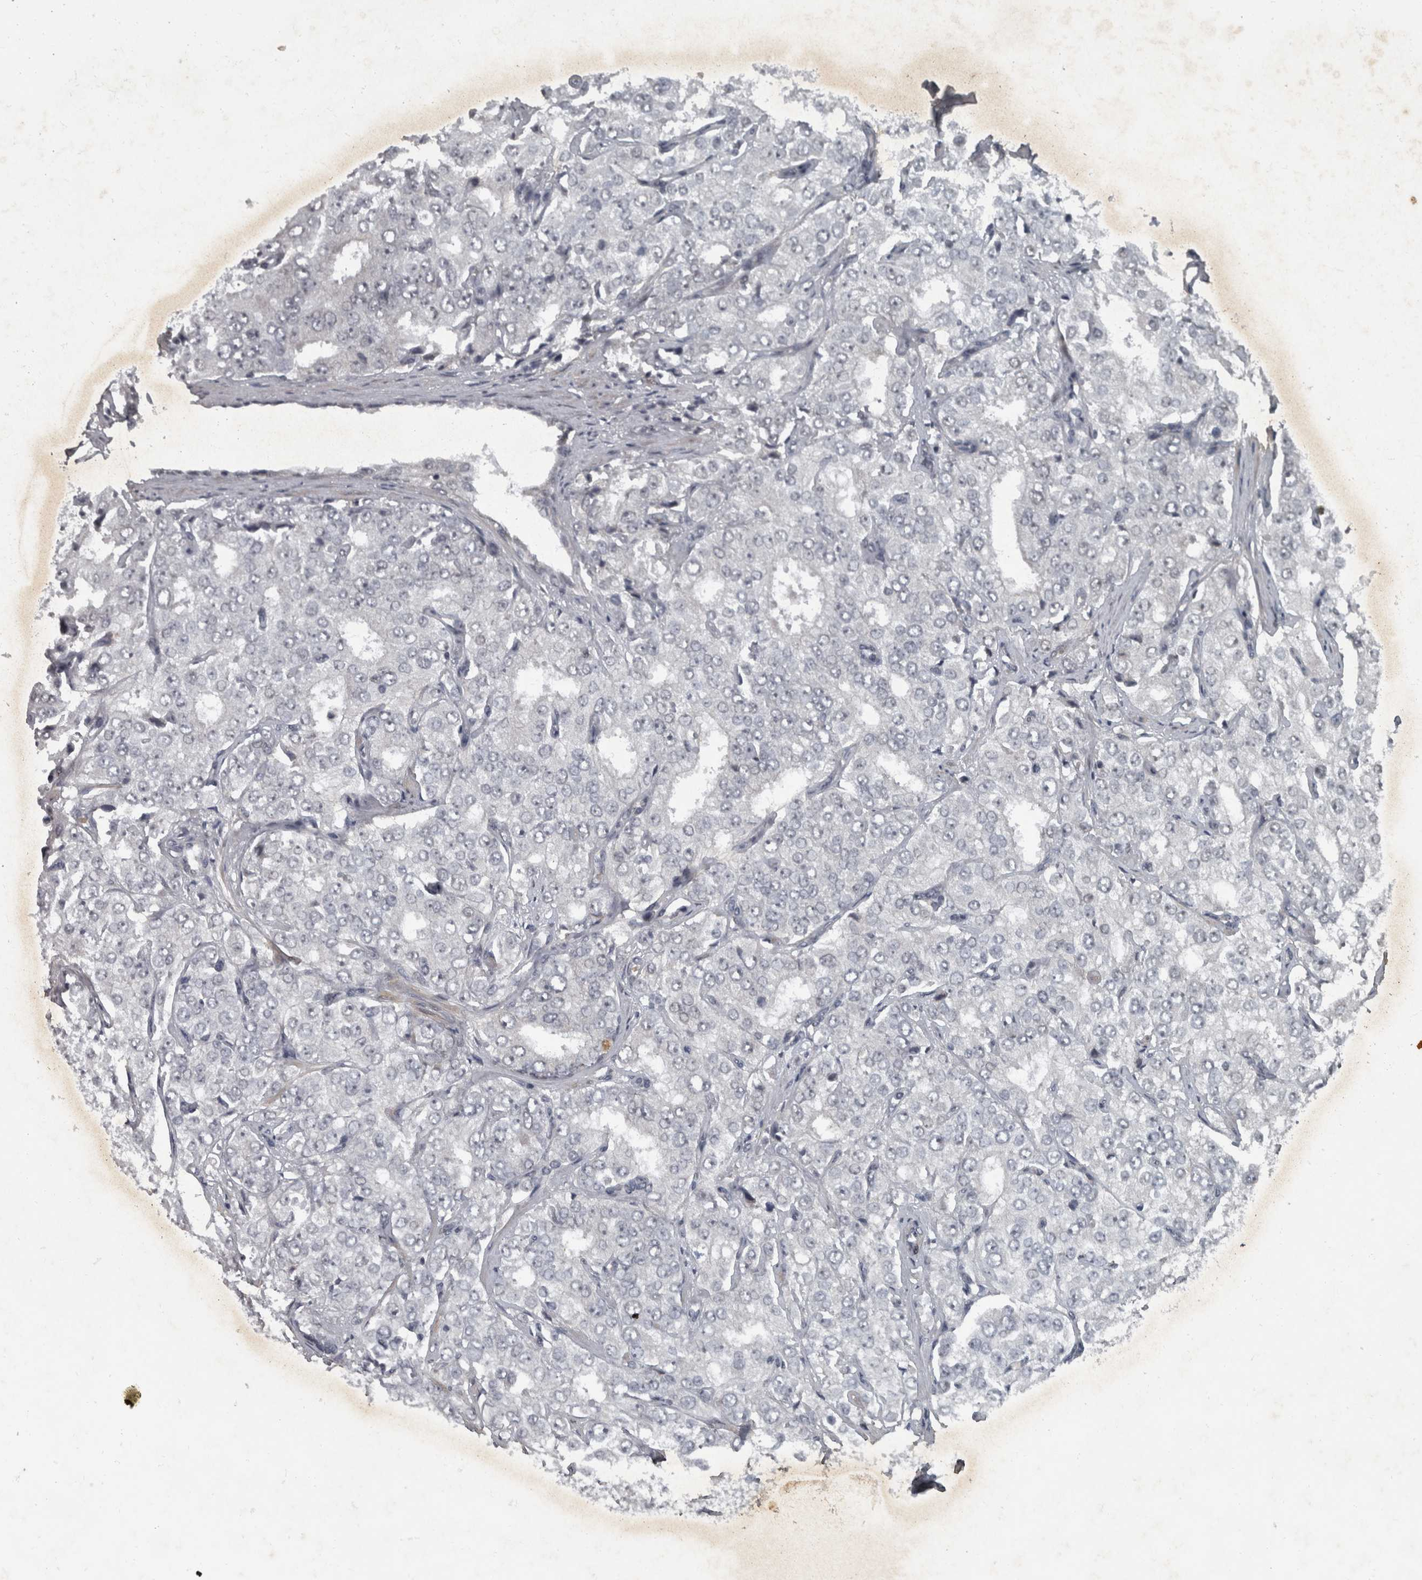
{"staining": {"intensity": "moderate", "quantity": "<25%", "location": "cytoplasmic/membranous"}, "tissue": "prostate cancer", "cell_type": "Tumor cells", "image_type": "cancer", "snomed": [{"axis": "morphology", "description": "Adenocarcinoma, High grade"}, {"axis": "topography", "description": "Prostate"}], "caption": "Immunohistochemistry (IHC) of human high-grade adenocarcinoma (prostate) demonstrates low levels of moderate cytoplasmic/membranous expression in about <25% of tumor cells.", "gene": "WDR33", "patient": {"sex": "male", "age": 58}}